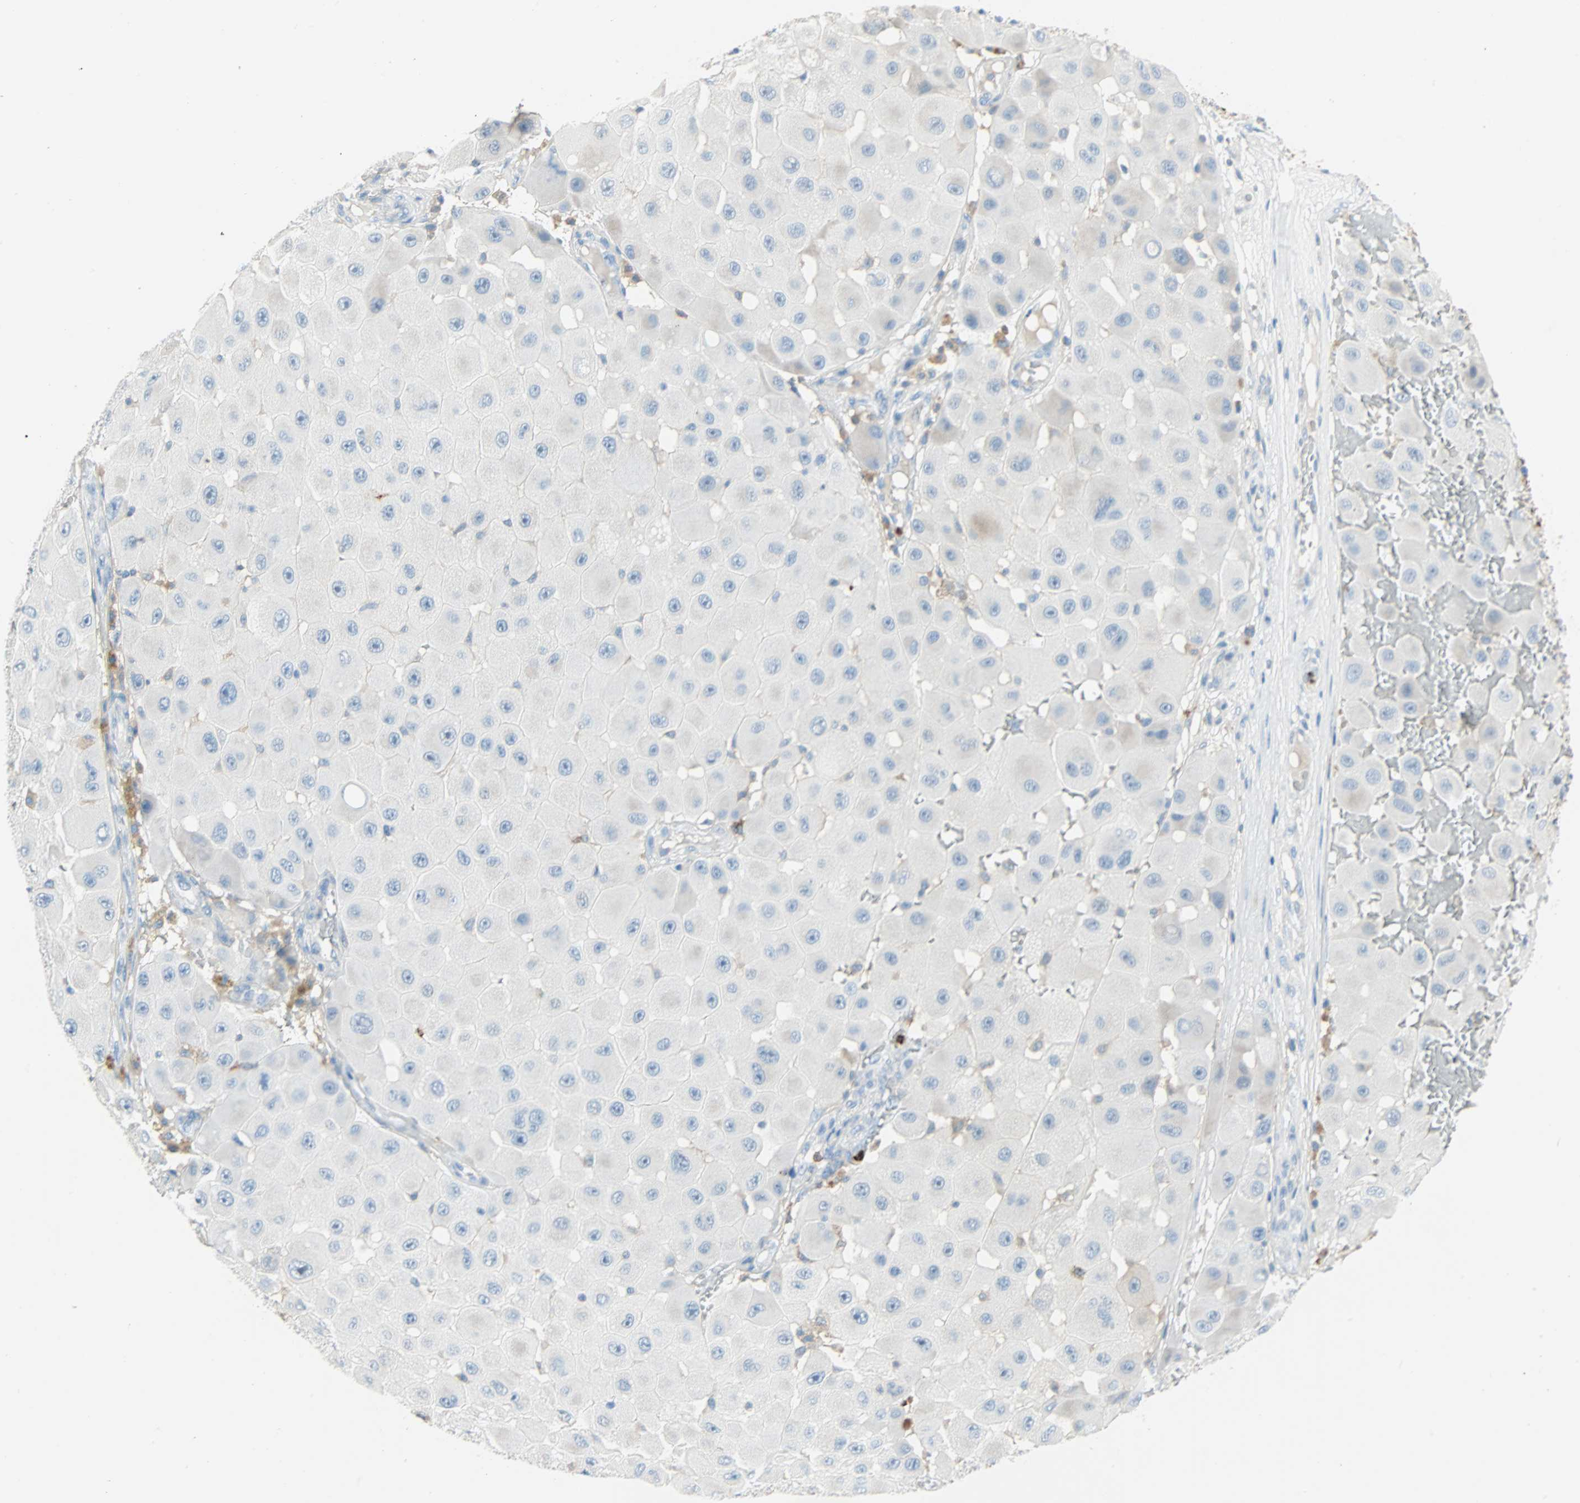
{"staining": {"intensity": "negative", "quantity": "none", "location": "none"}, "tissue": "melanoma", "cell_type": "Tumor cells", "image_type": "cancer", "snomed": [{"axis": "morphology", "description": "Malignant melanoma, NOS"}, {"axis": "topography", "description": "Skin"}], "caption": "Image shows no protein positivity in tumor cells of melanoma tissue.", "gene": "CLEC4A", "patient": {"sex": "female", "age": 81}}